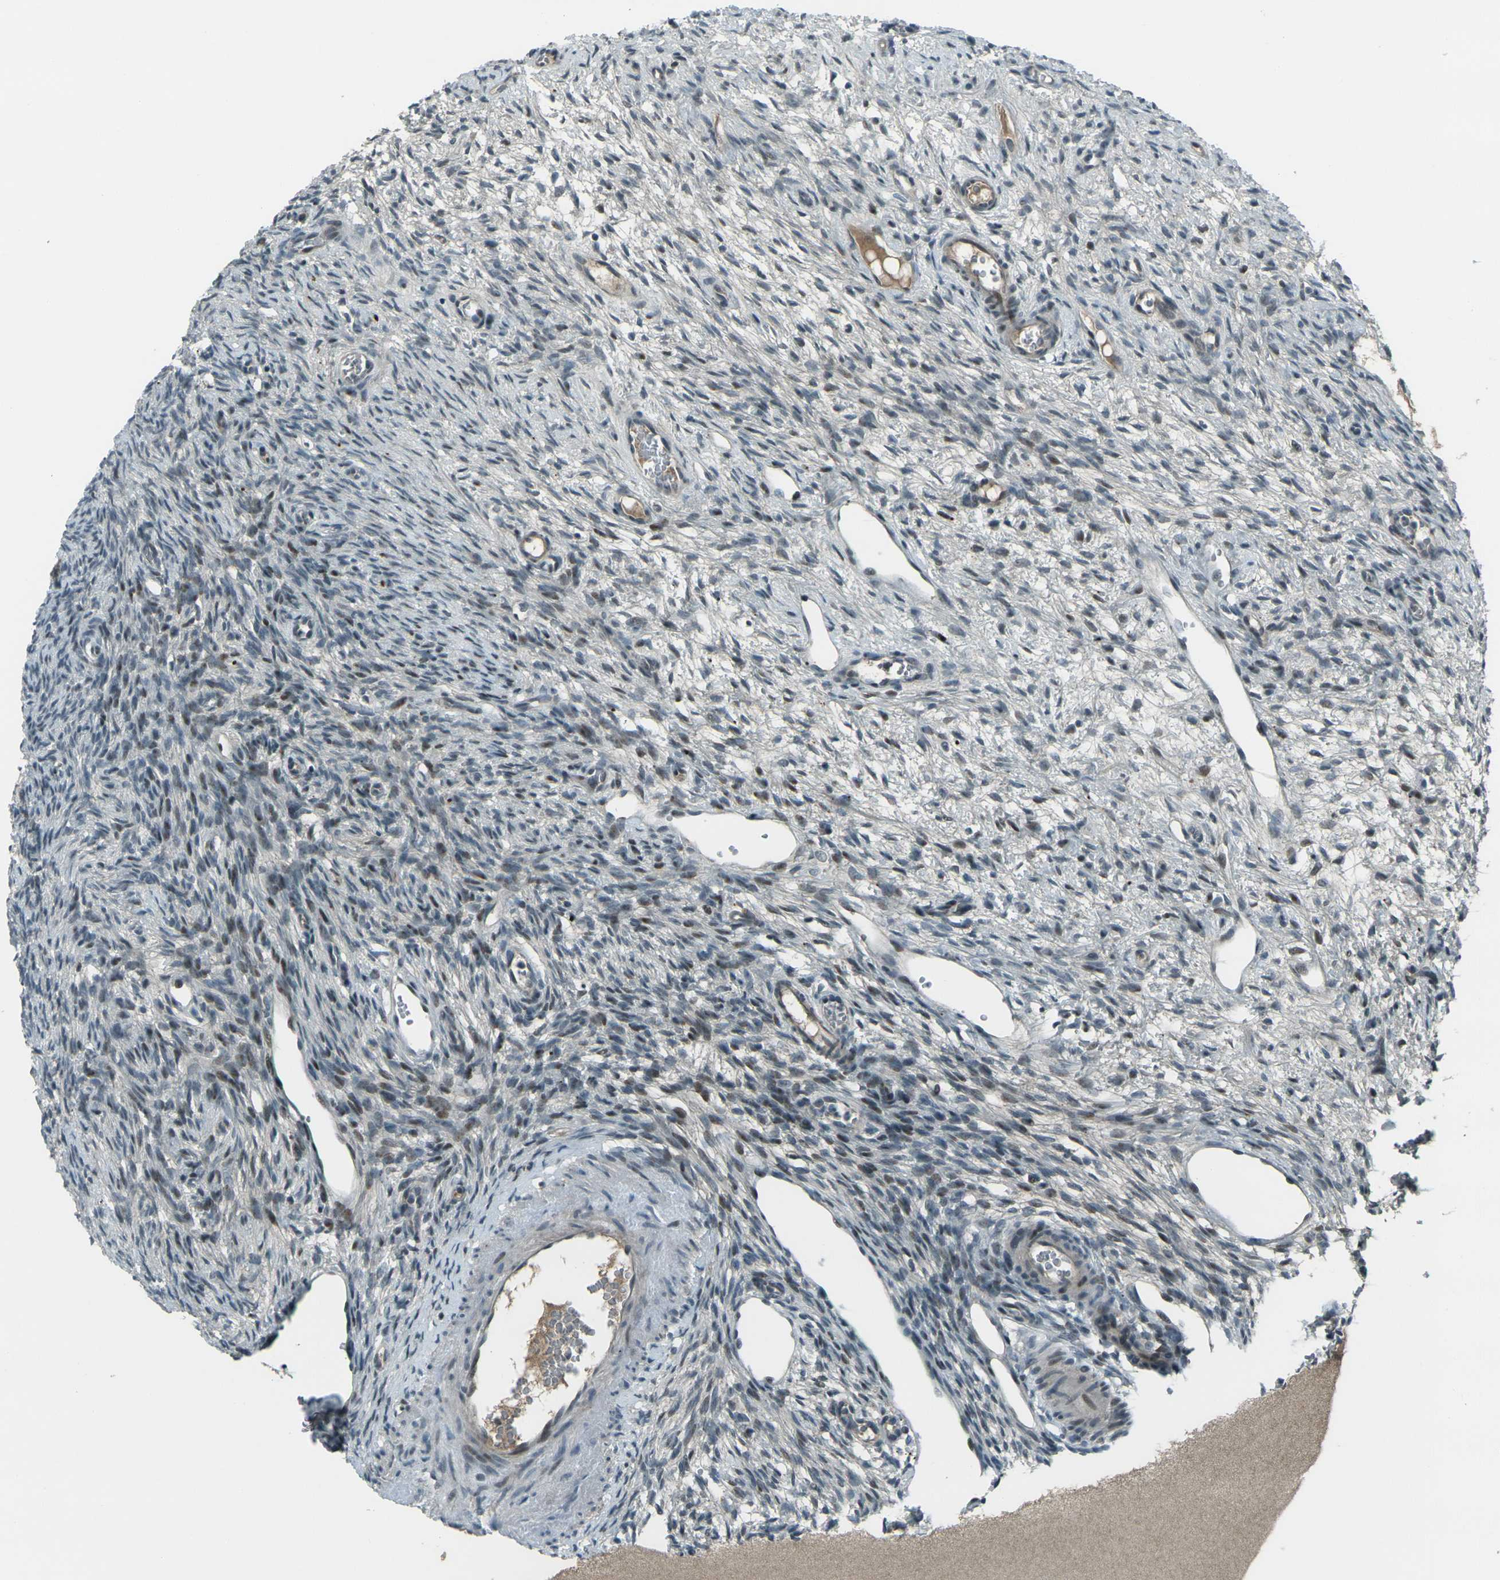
{"staining": {"intensity": "negative", "quantity": "none", "location": "none"}, "tissue": "ovary", "cell_type": "Ovarian stroma cells", "image_type": "normal", "snomed": [{"axis": "morphology", "description": "Normal tissue, NOS"}, {"axis": "topography", "description": "Ovary"}], "caption": "There is no significant staining in ovarian stroma cells of ovary. (Brightfield microscopy of DAB (3,3'-diaminobenzidine) IHC at high magnification).", "gene": "GPR19", "patient": {"sex": "female", "age": 33}}